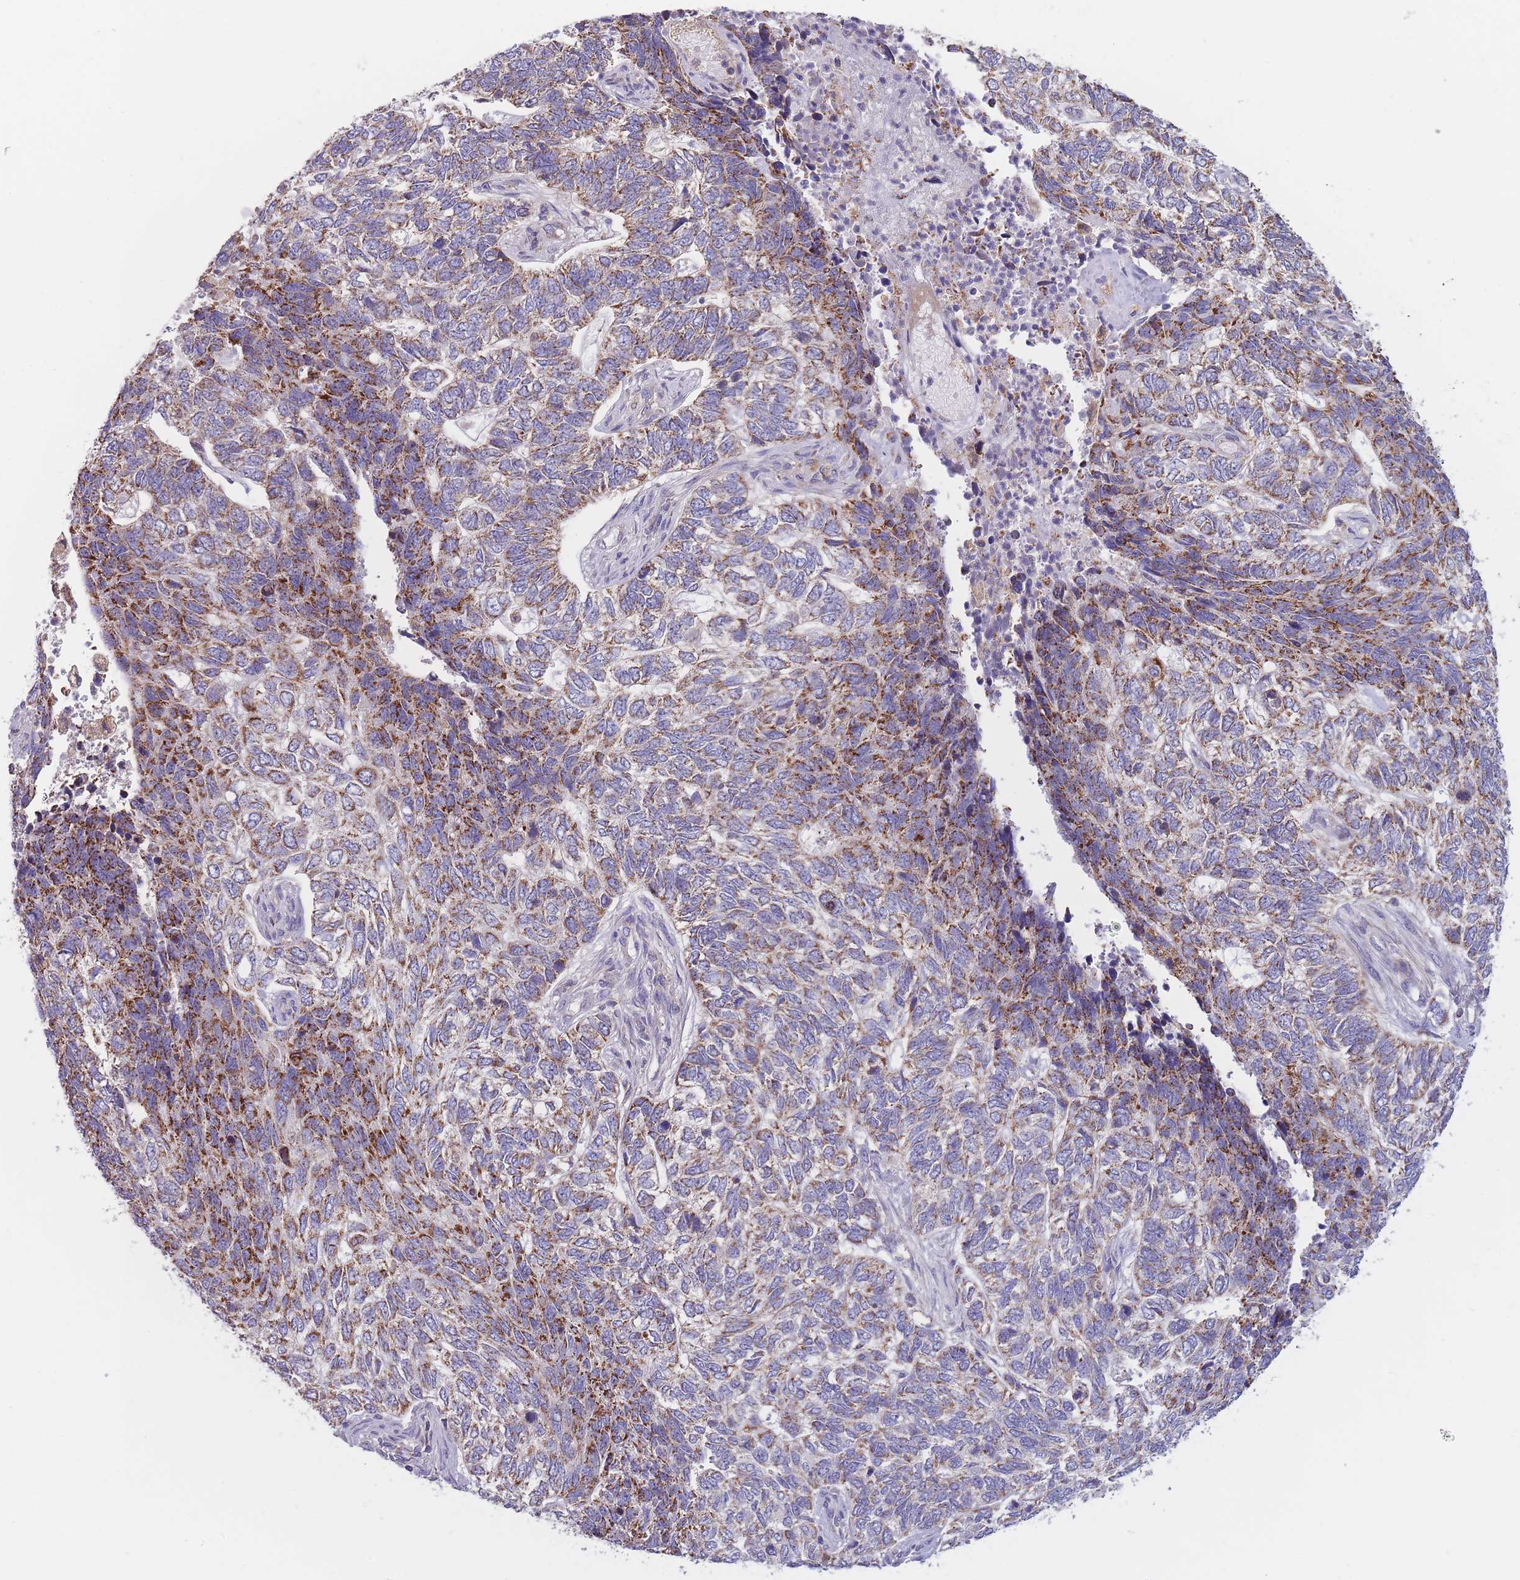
{"staining": {"intensity": "moderate", "quantity": ">75%", "location": "cytoplasmic/membranous"}, "tissue": "skin cancer", "cell_type": "Tumor cells", "image_type": "cancer", "snomed": [{"axis": "morphology", "description": "Basal cell carcinoma"}, {"axis": "topography", "description": "Skin"}], "caption": "Skin cancer (basal cell carcinoma) tissue reveals moderate cytoplasmic/membranous positivity in about >75% of tumor cells, visualized by immunohistochemistry. (DAB (3,3'-diaminobenzidine) IHC with brightfield microscopy, high magnification).", "gene": "SLC25A42", "patient": {"sex": "female", "age": 65}}